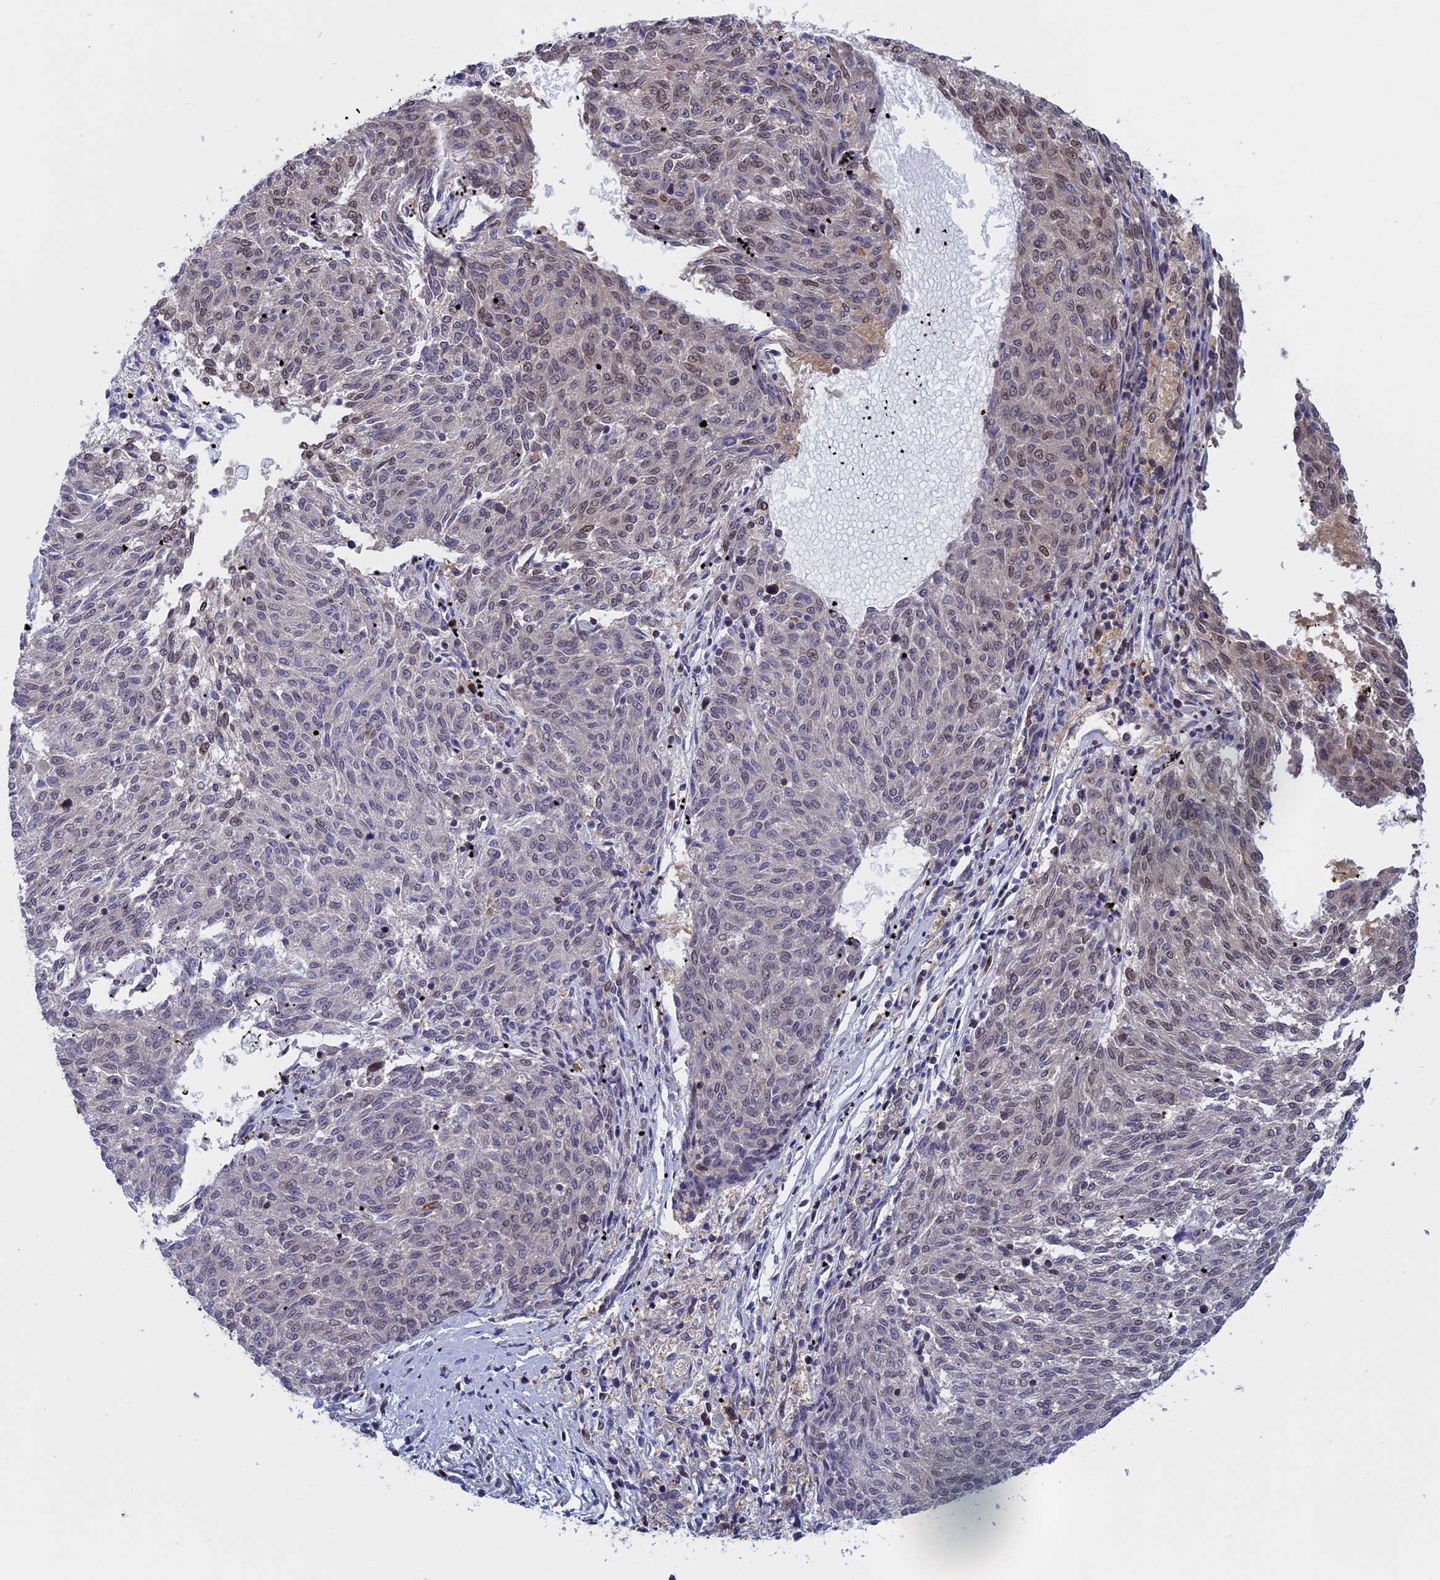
{"staining": {"intensity": "moderate", "quantity": "25%-75%", "location": "nuclear"}, "tissue": "melanoma", "cell_type": "Tumor cells", "image_type": "cancer", "snomed": [{"axis": "morphology", "description": "Malignant melanoma, NOS"}, {"axis": "topography", "description": "Skin"}], "caption": "Protein staining of malignant melanoma tissue shows moderate nuclear positivity in approximately 25%-75% of tumor cells.", "gene": "NAA10", "patient": {"sex": "female", "age": 72}}